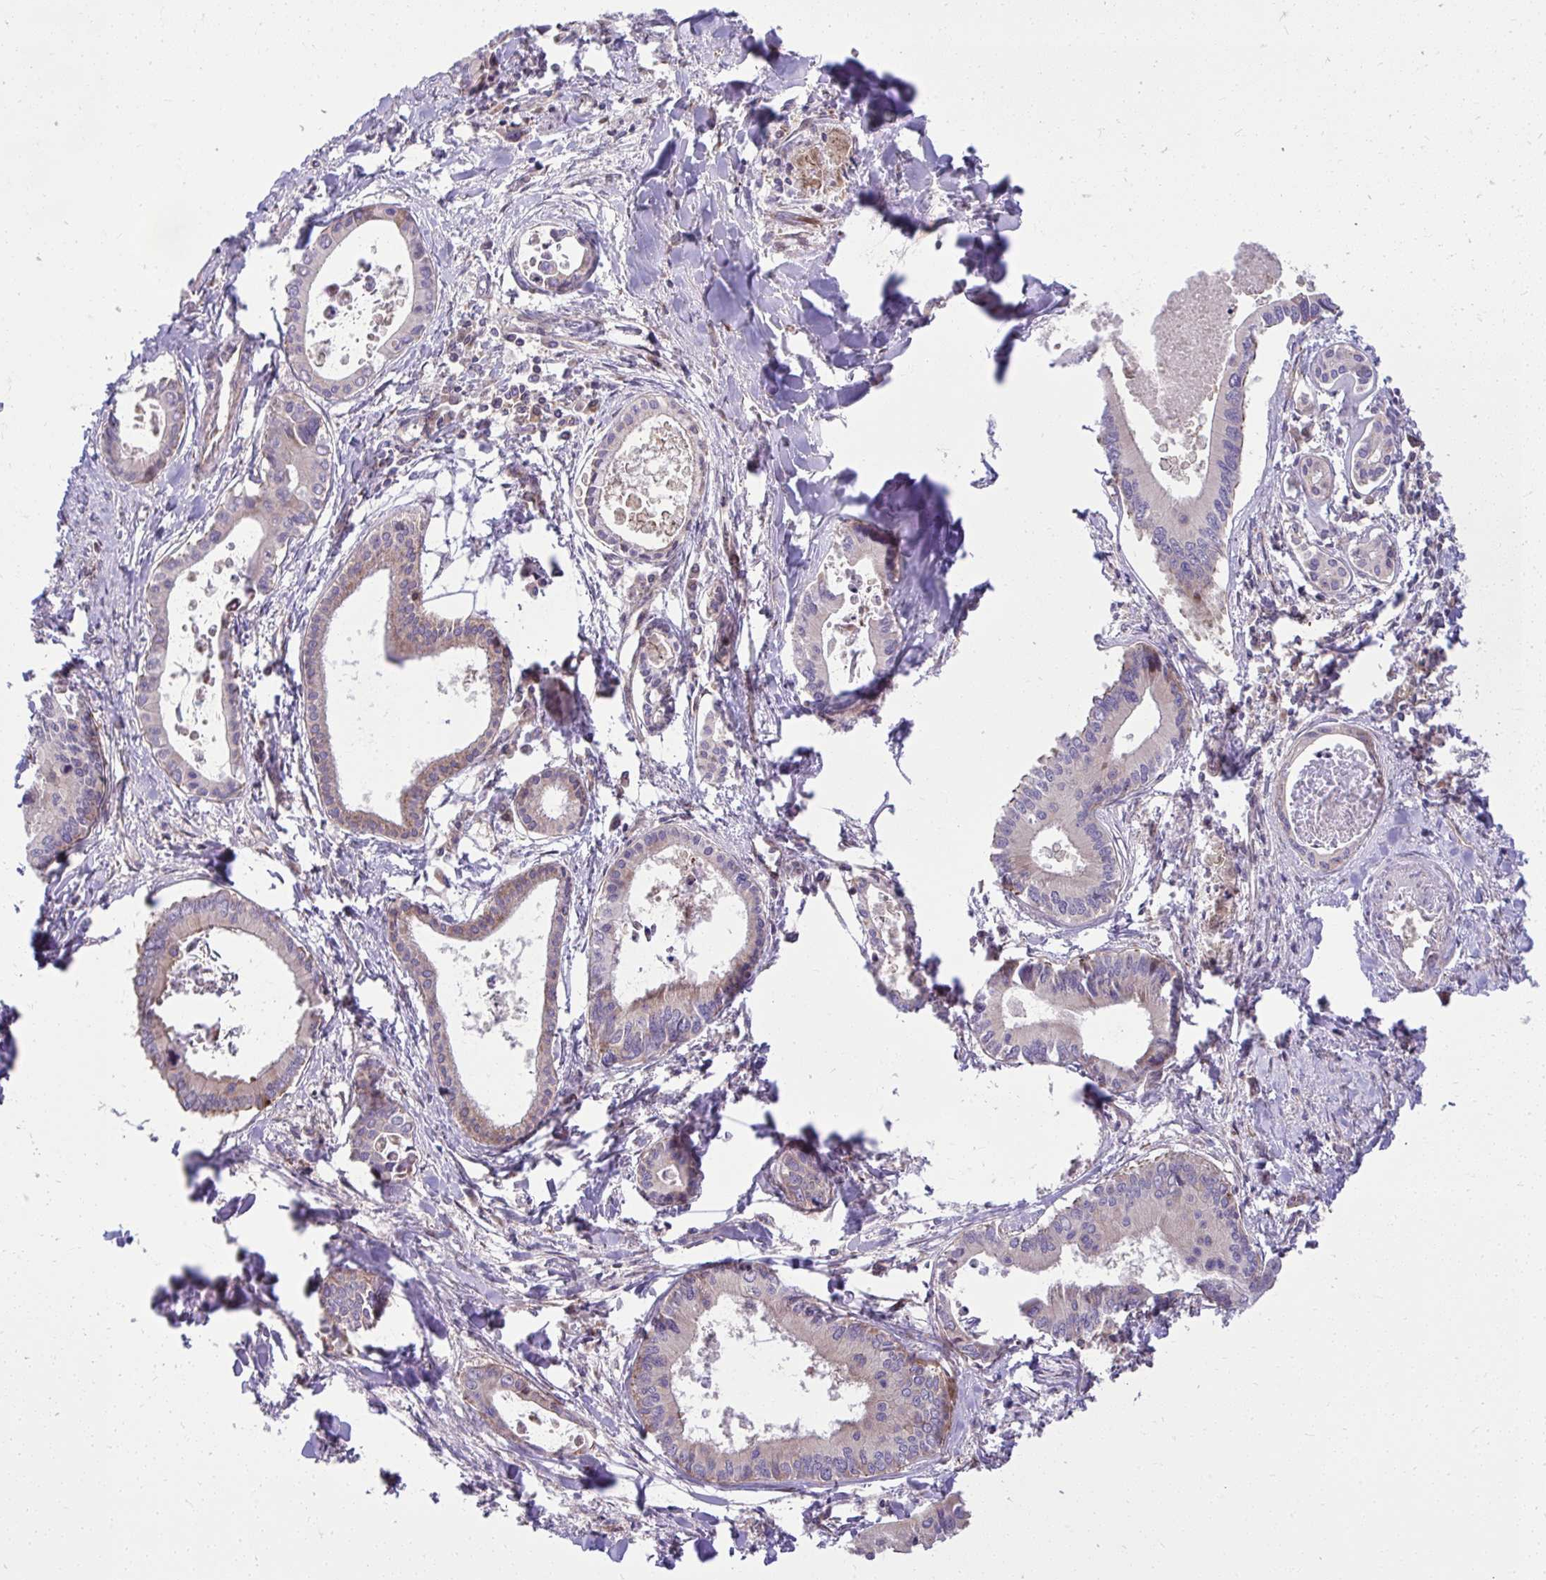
{"staining": {"intensity": "negative", "quantity": "none", "location": "none"}, "tissue": "liver cancer", "cell_type": "Tumor cells", "image_type": "cancer", "snomed": [{"axis": "morphology", "description": "Cholangiocarcinoma"}, {"axis": "topography", "description": "Liver"}], "caption": "DAB immunohistochemical staining of liver cholangiocarcinoma demonstrates no significant expression in tumor cells. The staining is performed using DAB brown chromogen with nuclei counter-stained in using hematoxylin.", "gene": "NMNAT3", "patient": {"sex": "male", "age": 66}}